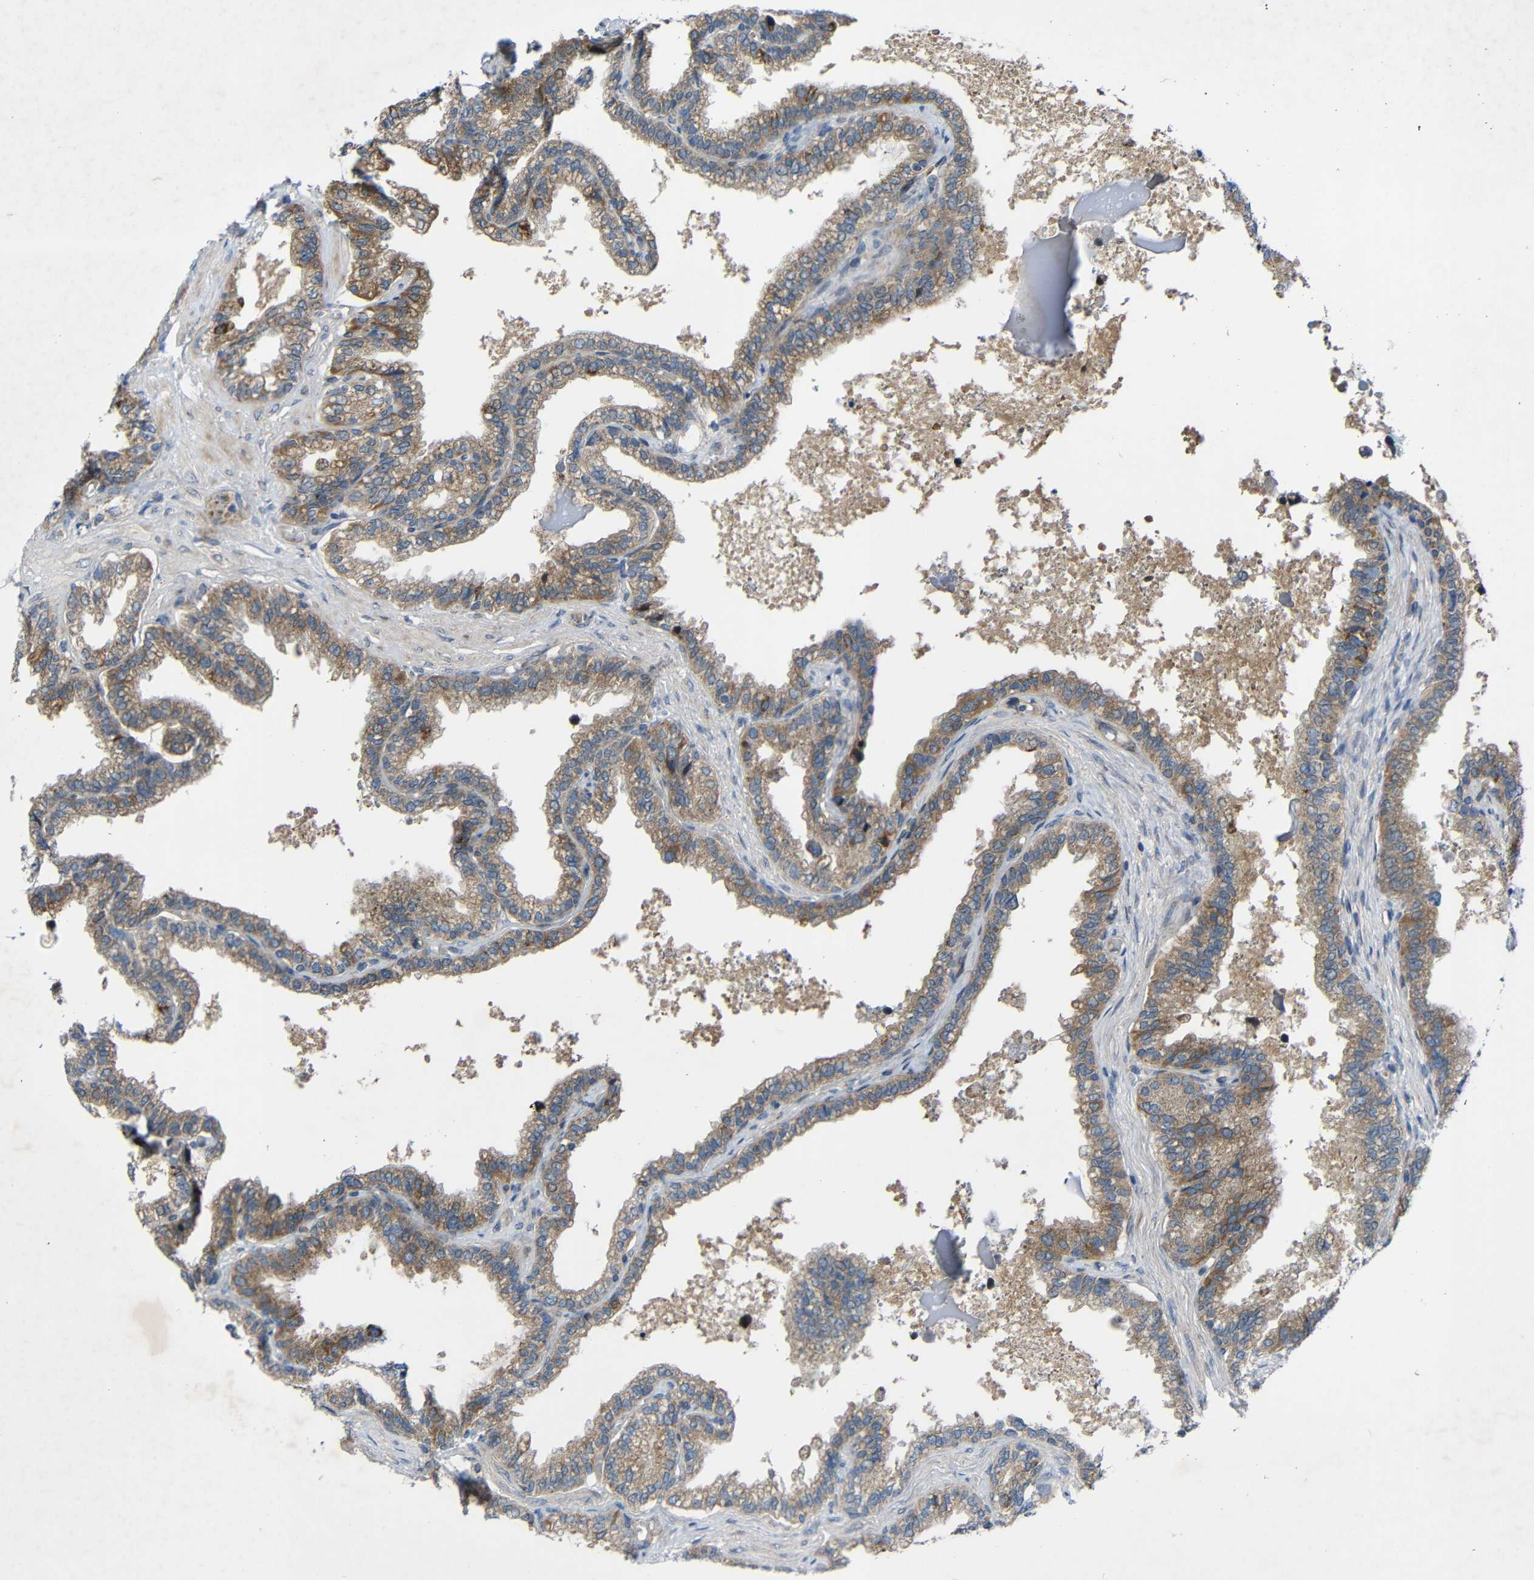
{"staining": {"intensity": "weak", "quantity": ">75%", "location": "cytoplasmic/membranous"}, "tissue": "seminal vesicle", "cell_type": "Glandular cells", "image_type": "normal", "snomed": [{"axis": "morphology", "description": "Normal tissue, NOS"}, {"axis": "topography", "description": "Seminal veicle"}], "caption": "Immunohistochemical staining of benign human seminal vesicle reveals weak cytoplasmic/membranous protein positivity in approximately >75% of glandular cells.", "gene": "TMEM25", "patient": {"sex": "male", "age": 46}}